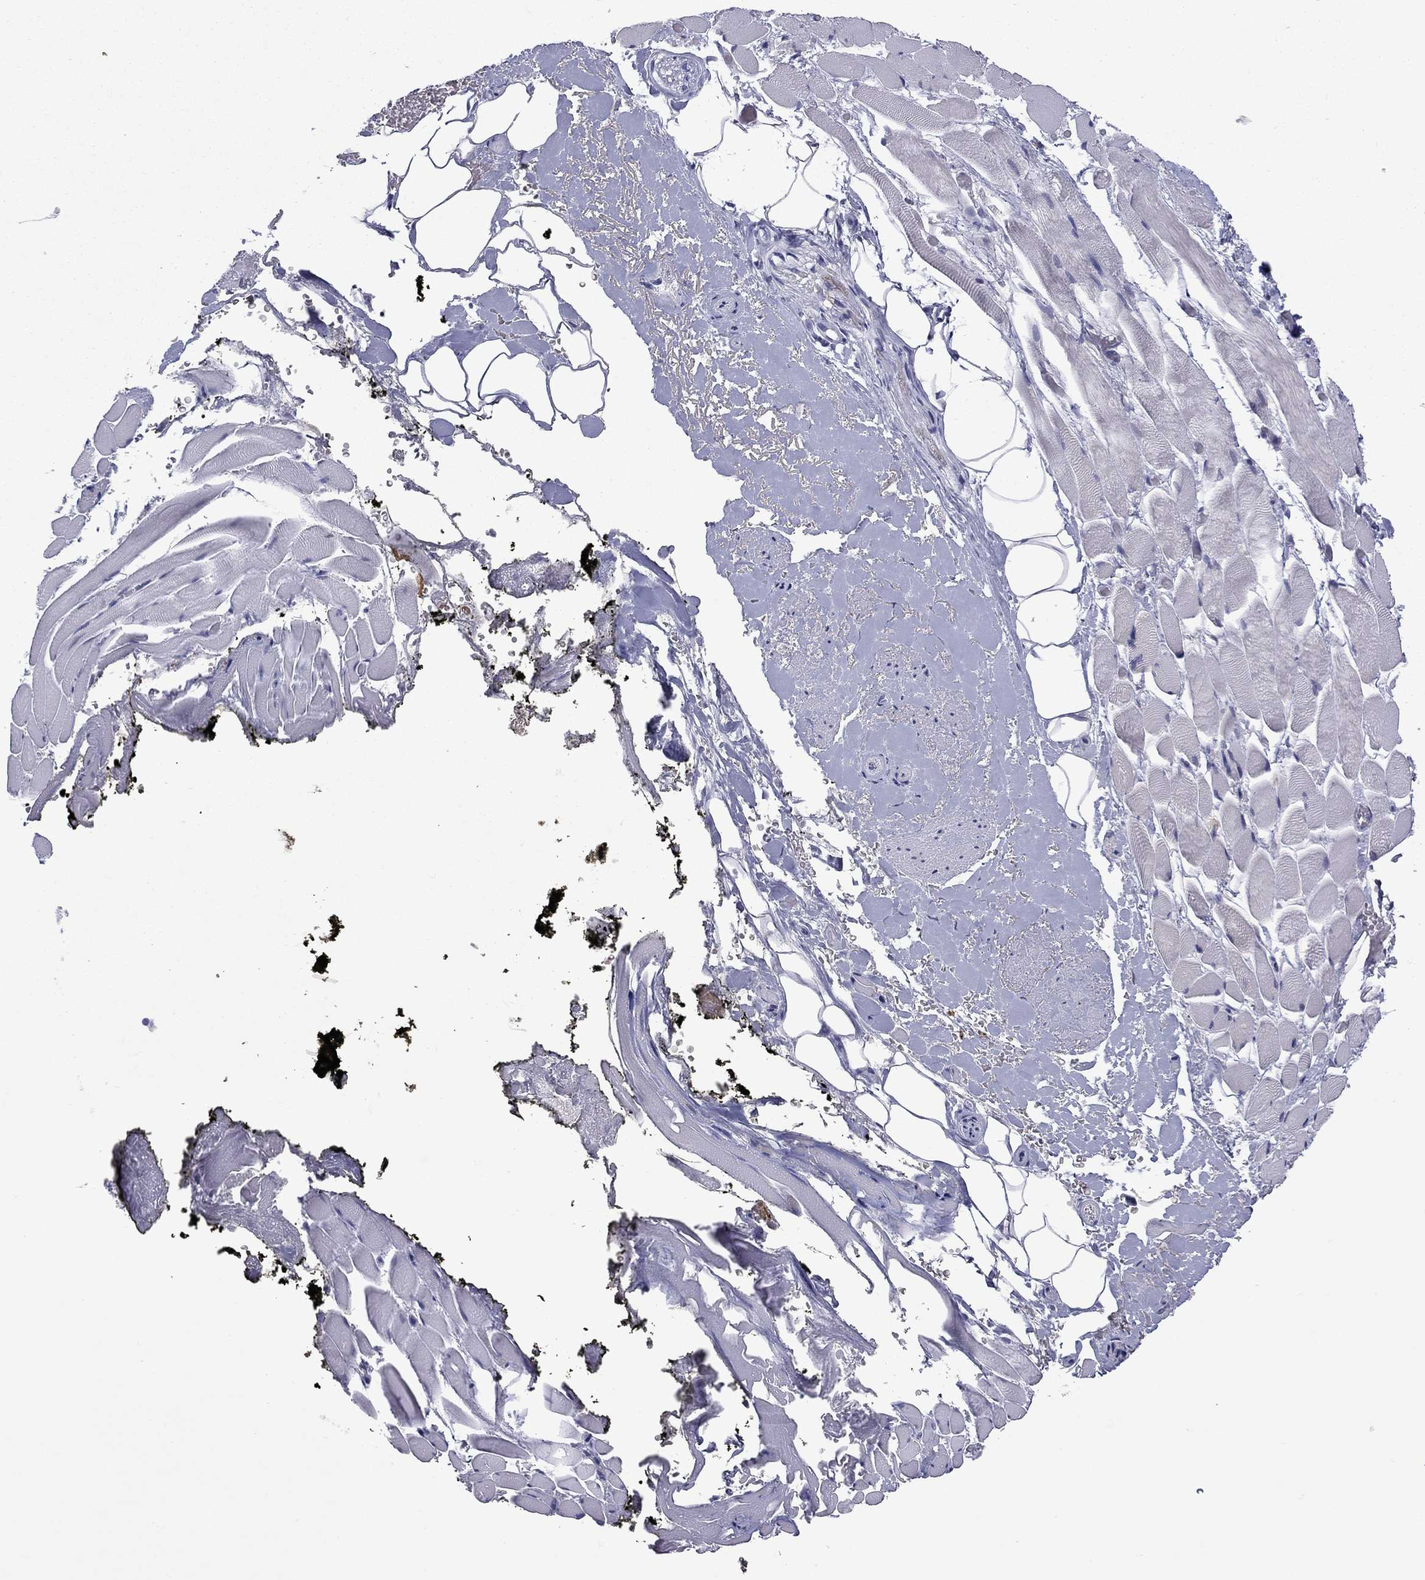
{"staining": {"intensity": "negative", "quantity": "none", "location": "none"}, "tissue": "adipose tissue", "cell_type": "Adipocytes", "image_type": "normal", "snomed": [{"axis": "morphology", "description": "Normal tissue, NOS"}, {"axis": "topography", "description": "Anal"}, {"axis": "topography", "description": "Peripheral nerve tissue"}], "caption": "High power microscopy histopathology image of an immunohistochemistry (IHC) image of normal adipose tissue, revealing no significant expression in adipocytes.", "gene": "TMPRSS11A", "patient": {"sex": "male", "age": 53}}